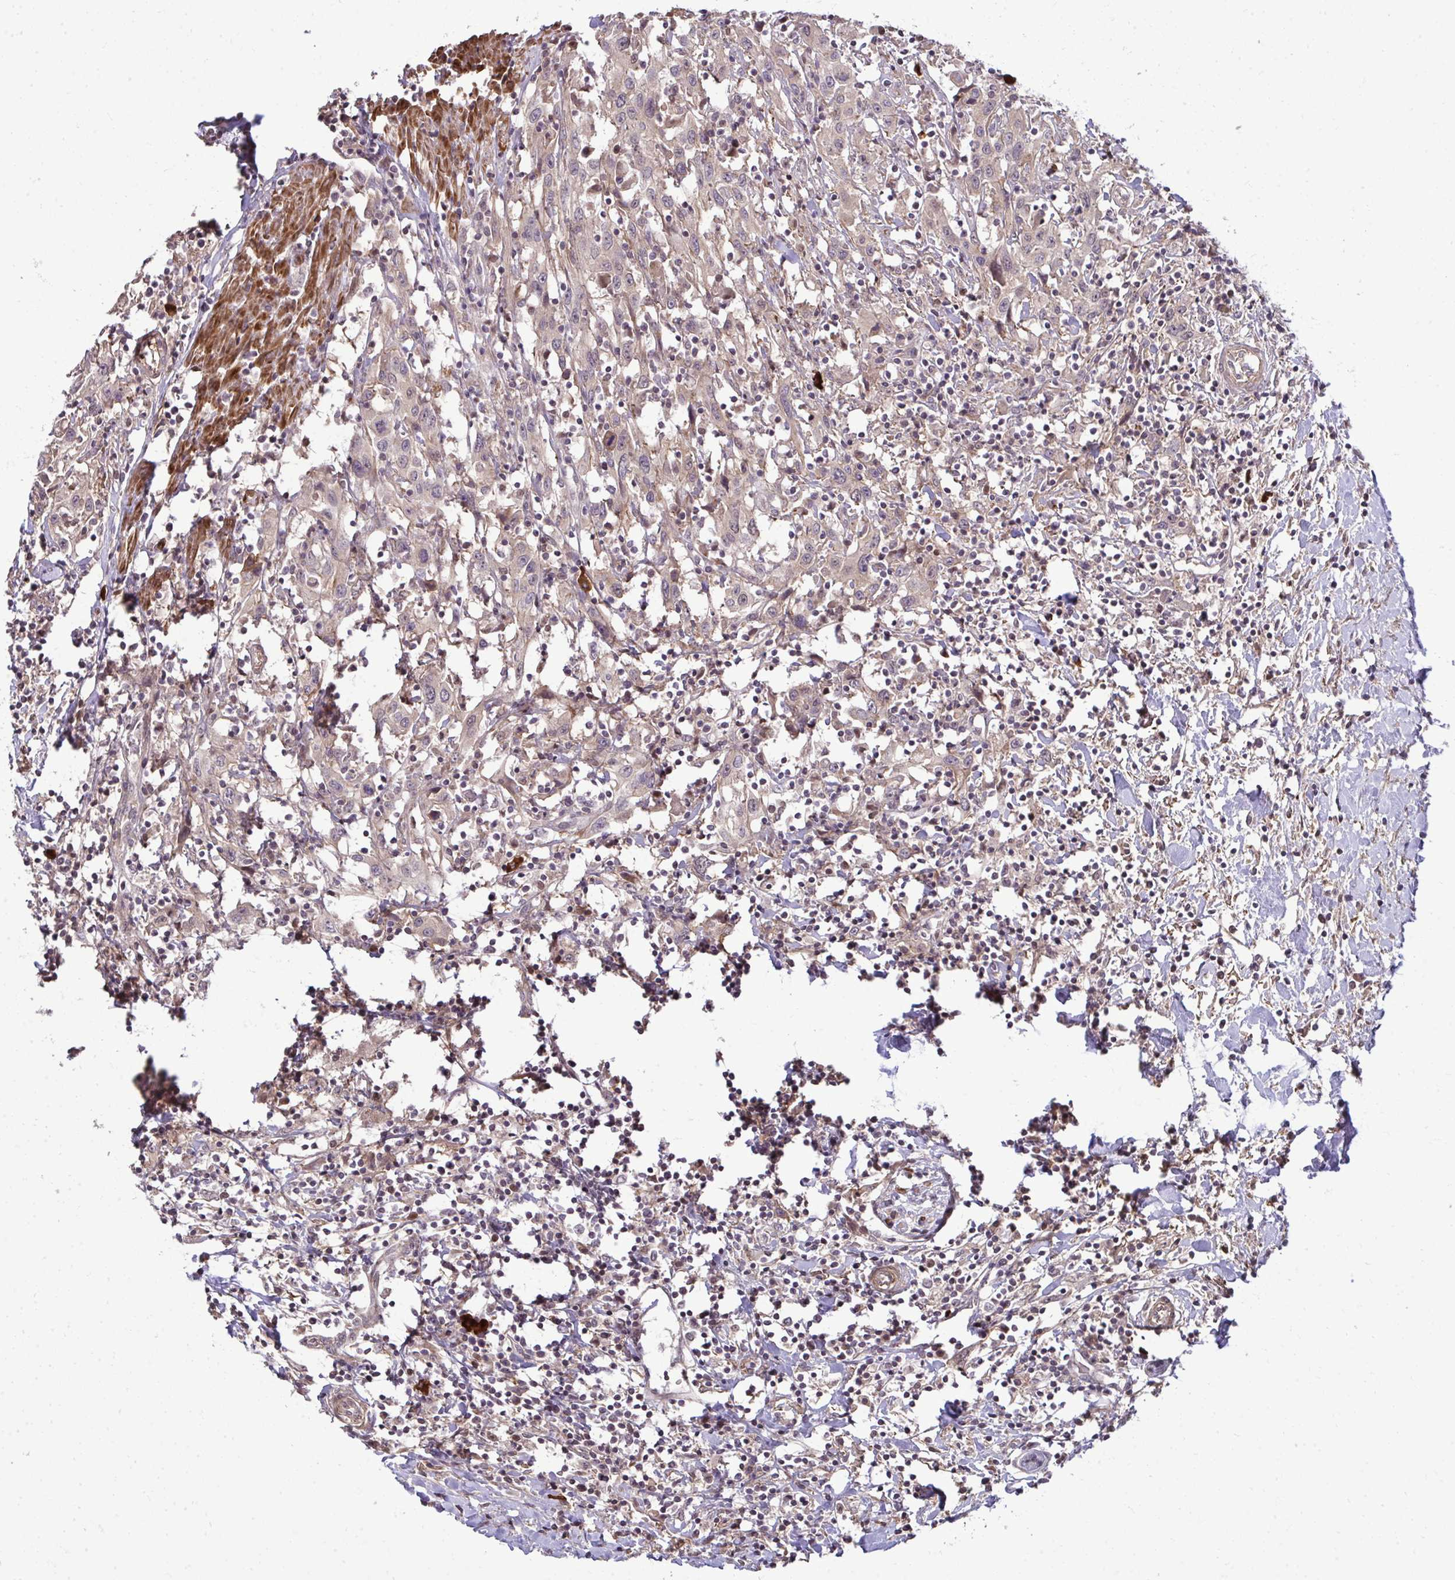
{"staining": {"intensity": "weak", "quantity": "<25%", "location": "cytoplasmic/membranous"}, "tissue": "urothelial cancer", "cell_type": "Tumor cells", "image_type": "cancer", "snomed": [{"axis": "morphology", "description": "Urothelial carcinoma, High grade"}, {"axis": "topography", "description": "Urinary bladder"}], "caption": "A high-resolution micrograph shows immunohistochemistry (IHC) staining of urothelial cancer, which exhibits no significant expression in tumor cells.", "gene": "ZSCAN9", "patient": {"sex": "male", "age": 61}}